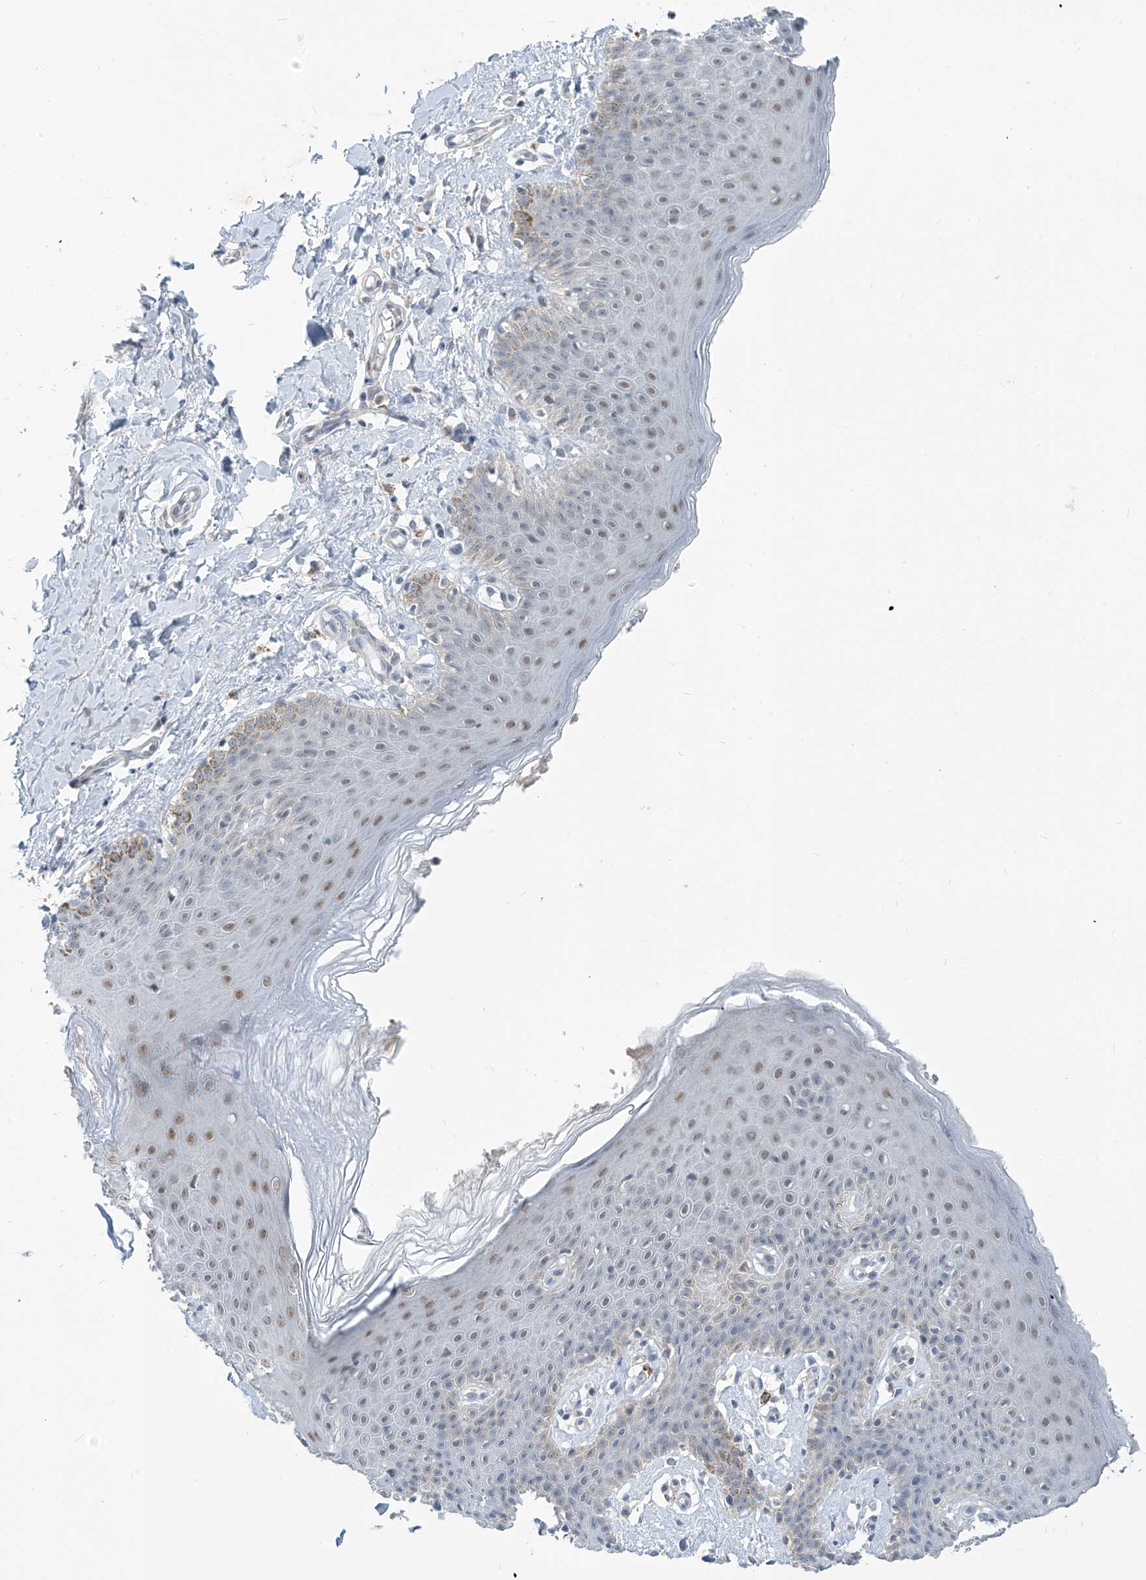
{"staining": {"intensity": "weak", "quantity": ">75%", "location": "nuclear"}, "tissue": "skin", "cell_type": "Epidermal cells", "image_type": "normal", "snomed": [{"axis": "morphology", "description": "Normal tissue, NOS"}, {"axis": "topography", "description": "Vulva"}], "caption": "This micrograph demonstrates immunohistochemistry (IHC) staining of normal skin, with low weak nuclear staining in approximately >75% of epidermal cells.", "gene": "METAP1D", "patient": {"sex": "female", "age": 66}}